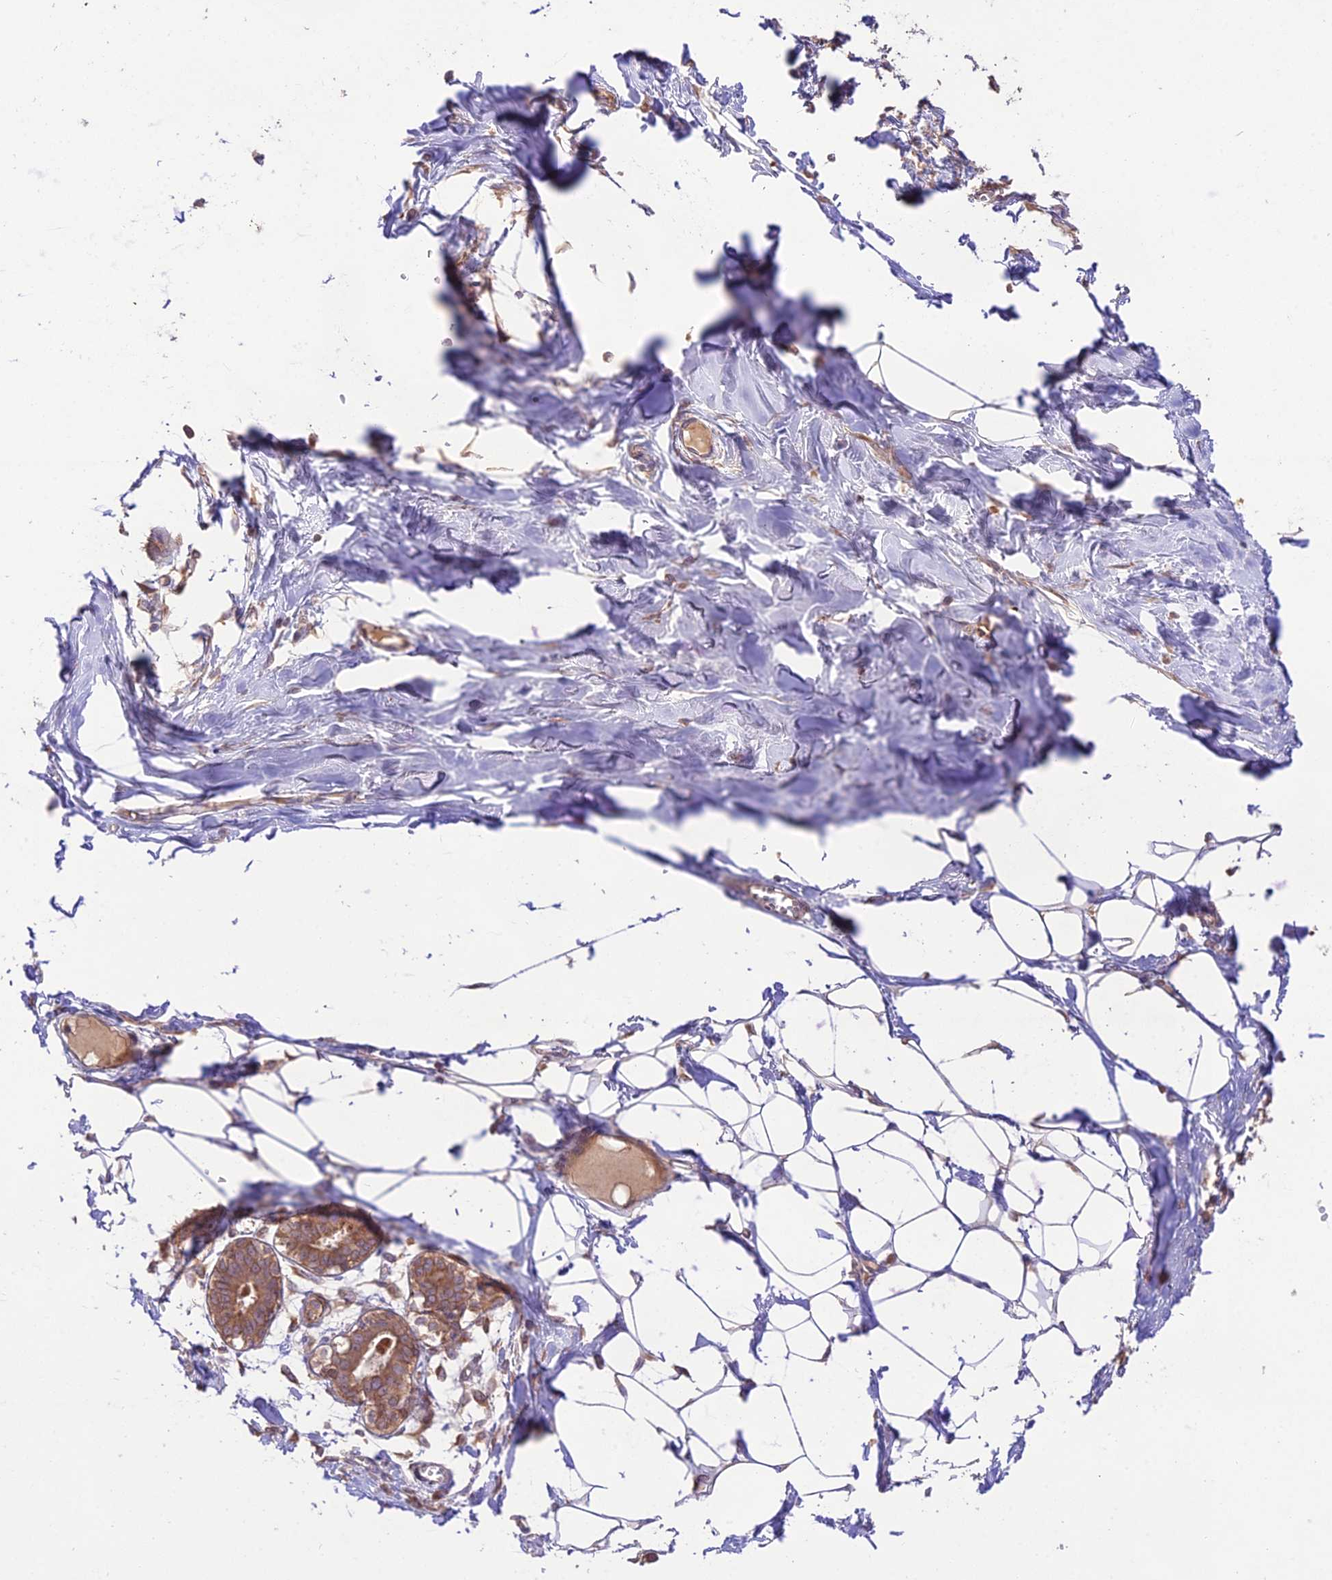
{"staining": {"intensity": "negative", "quantity": "none", "location": "none"}, "tissue": "breast", "cell_type": "Adipocytes", "image_type": "normal", "snomed": [{"axis": "morphology", "description": "Normal tissue, NOS"}, {"axis": "topography", "description": "Breast"}], "caption": "This is an IHC image of unremarkable breast. There is no positivity in adipocytes.", "gene": "TMEM259", "patient": {"sex": "female", "age": 27}}